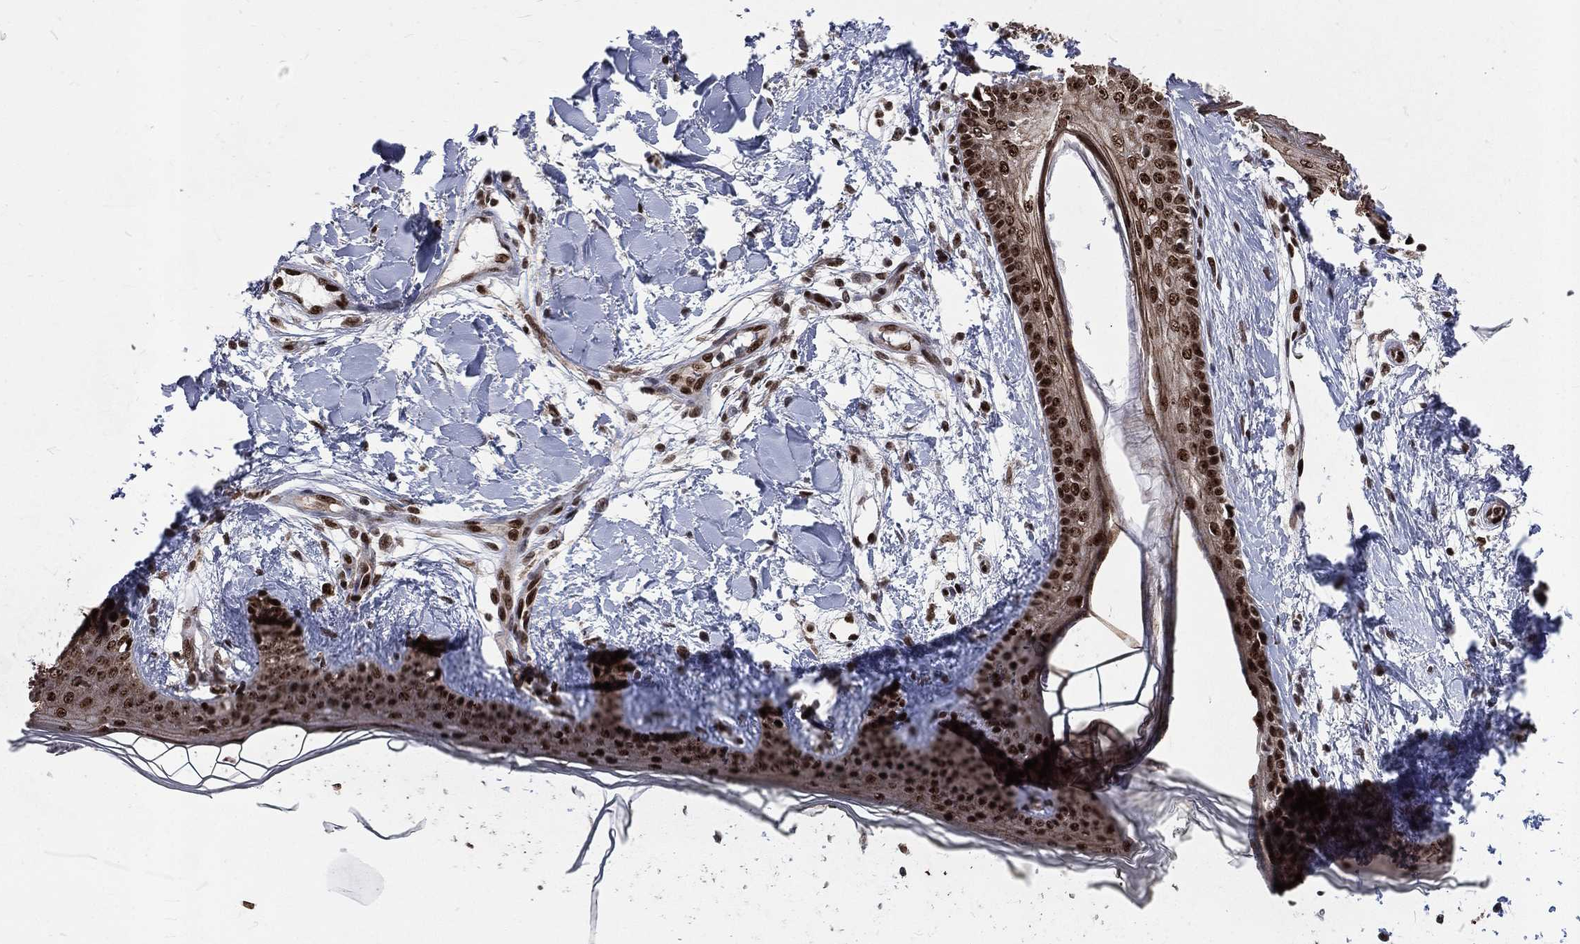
{"staining": {"intensity": "moderate", "quantity": ">75%", "location": "nuclear"}, "tissue": "skin", "cell_type": "Fibroblasts", "image_type": "normal", "snomed": [{"axis": "morphology", "description": "Normal tissue, NOS"}, {"axis": "morphology", "description": "Malignant melanoma, NOS"}, {"axis": "topography", "description": "Skin"}], "caption": "IHC (DAB) staining of unremarkable skin exhibits moderate nuclear protein expression in about >75% of fibroblasts.", "gene": "POLB", "patient": {"sex": "female", "age": 34}}